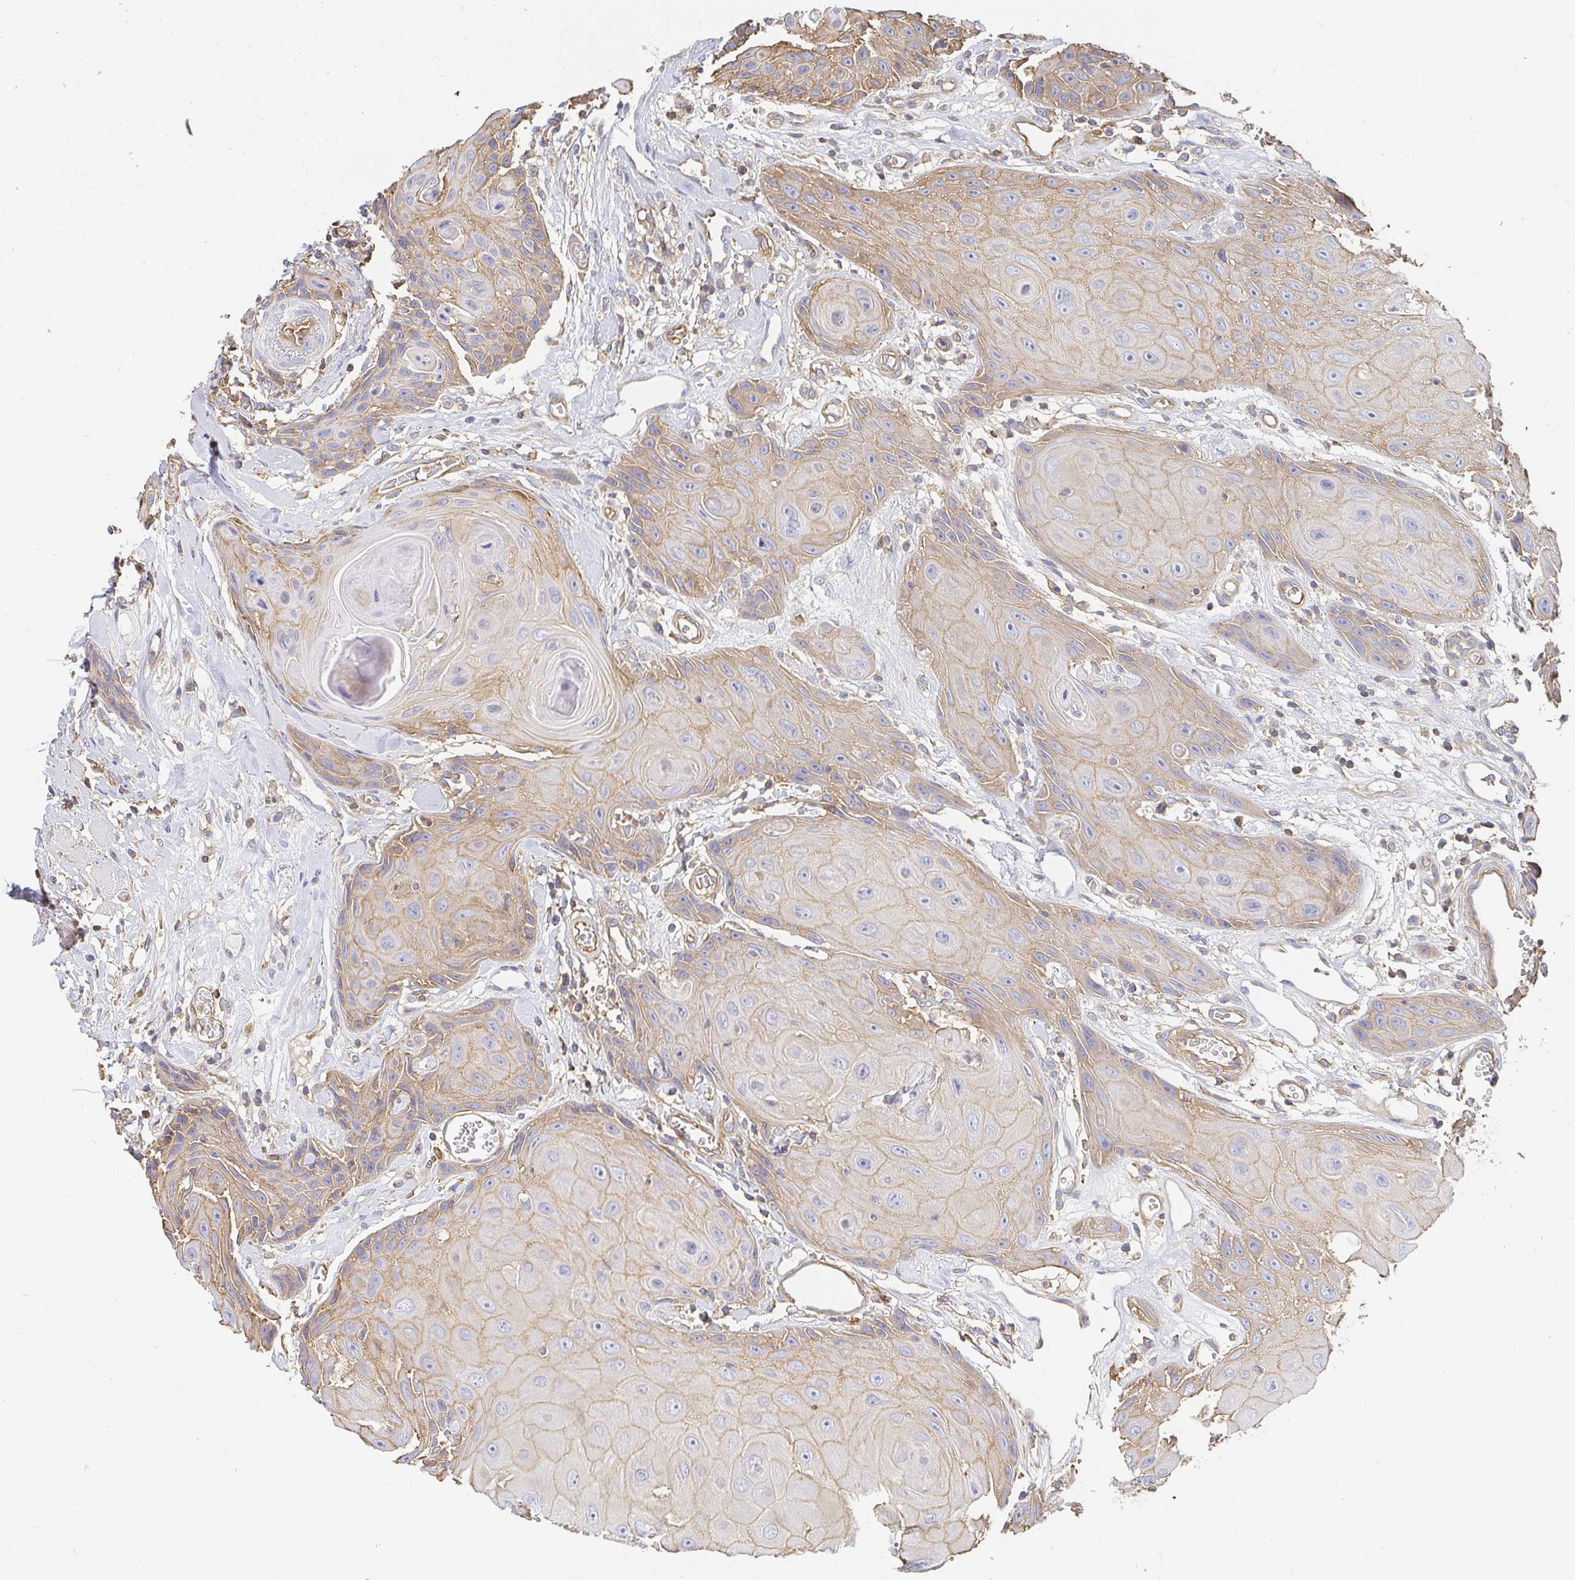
{"staining": {"intensity": "moderate", "quantity": "<25%", "location": "cytoplasmic/membranous"}, "tissue": "head and neck cancer", "cell_type": "Tumor cells", "image_type": "cancer", "snomed": [{"axis": "morphology", "description": "Squamous cell carcinoma, NOS"}, {"axis": "topography", "description": "Oral tissue"}, {"axis": "topography", "description": "Head-Neck"}], "caption": "A high-resolution photomicrograph shows immunohistochemistry staining of head and neck cancer, which displays moderate cytoplasmic/membranous expression in approximately <25% of tumor cells.", "gene": "TSPAN19", "patient": {"sex": "male", "age": 49}}